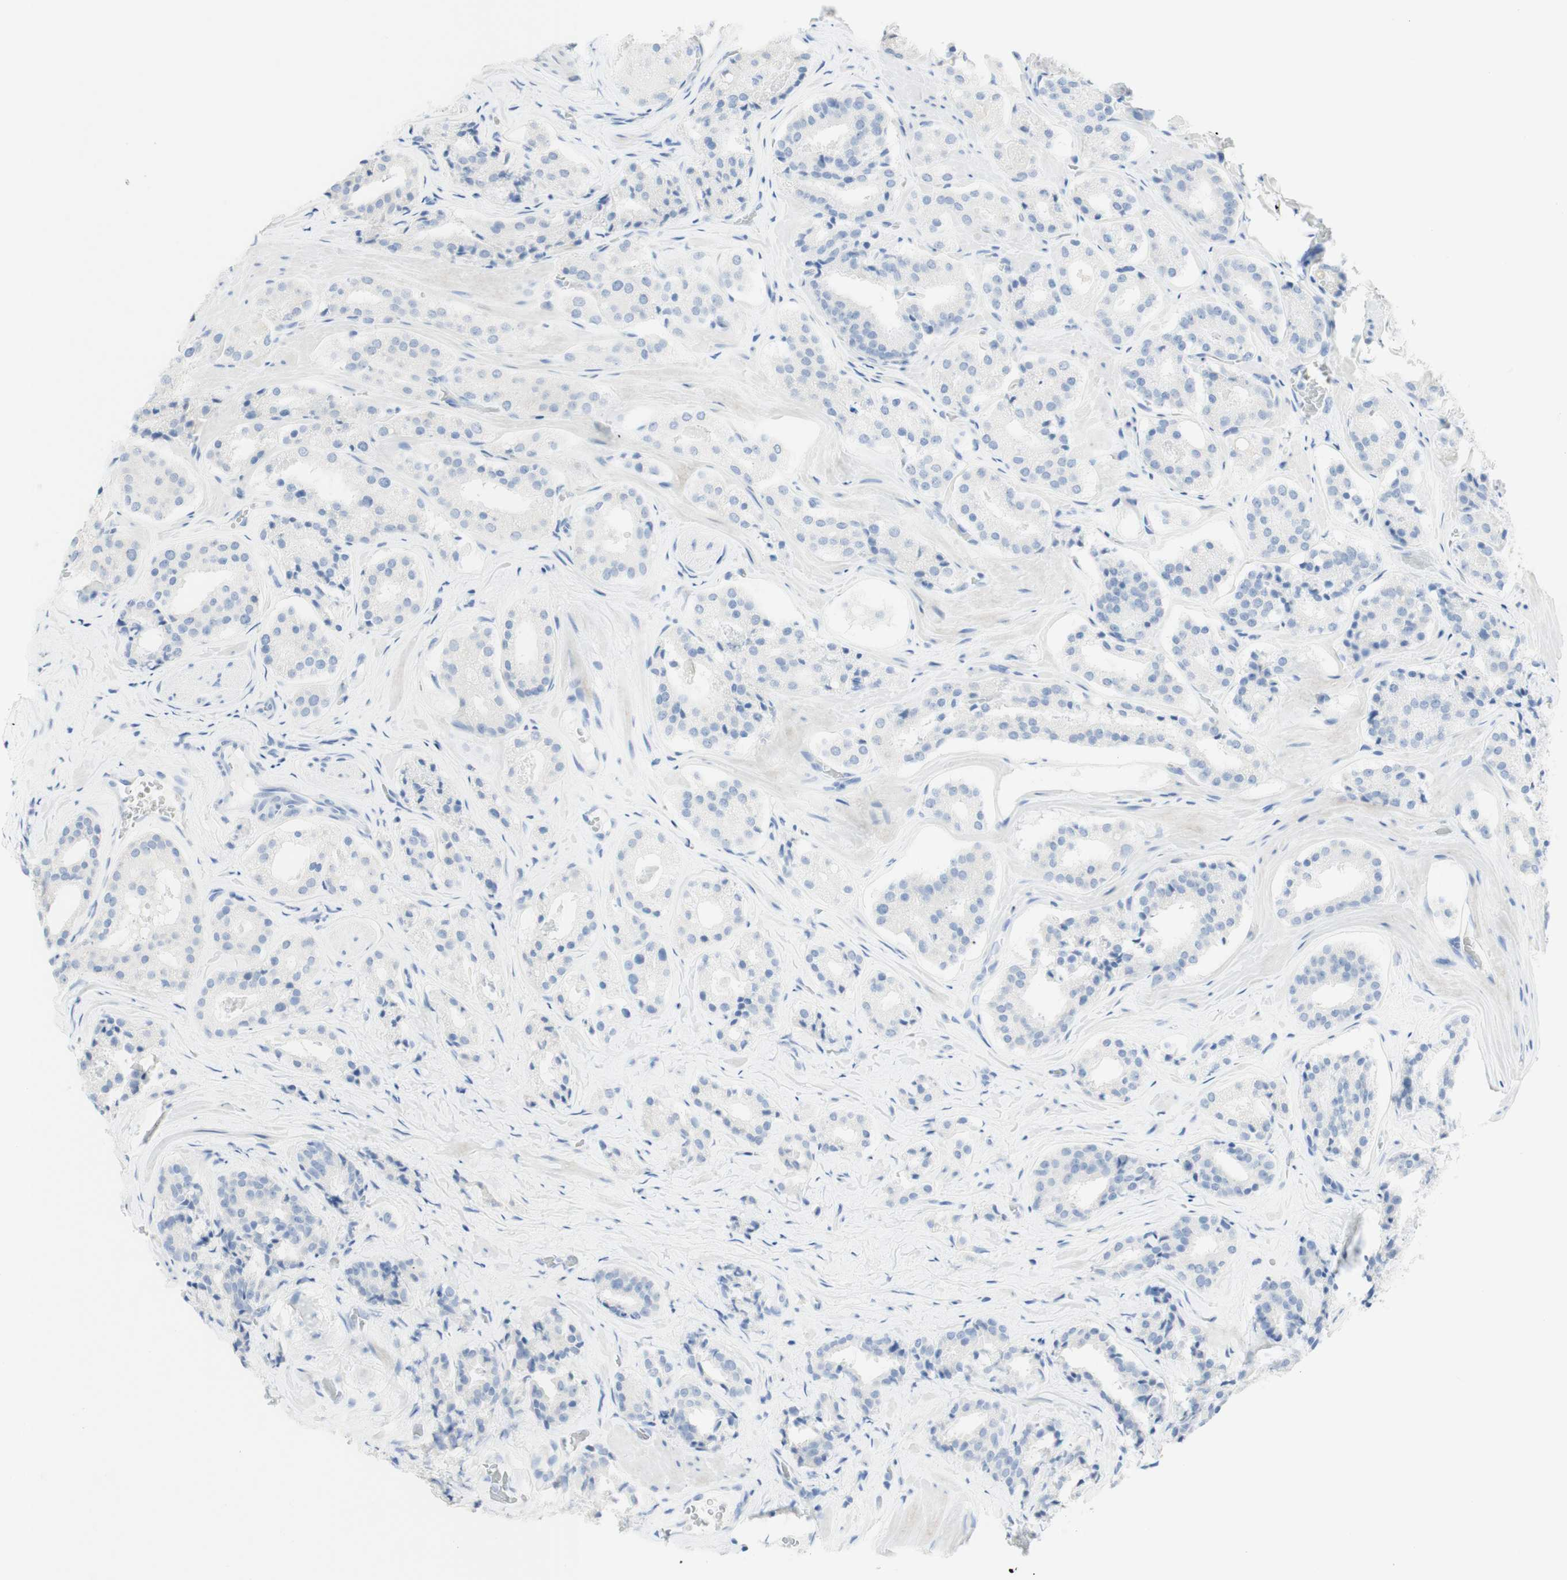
{"staining": {"intensity": "negative", "quantity": "none", "location": "none"}, "tissue": "prostate cancer", "cell_type": "Tumor cells", "image_type": "cancer", "snomed": [{"axis": "morphology", "description": "Adenocarcinoma, High grade"}, {"axis": "topography", "description": "Prostate"}], "caption": "A high-resolution image shows immunohistochemistry (IHC) staining of adenocarcinoma (high-grade) (prostate), which reveals no significant expression in tumor cells.", "gene": "TPO", "patient": {"sex": "male", "age": 60}}